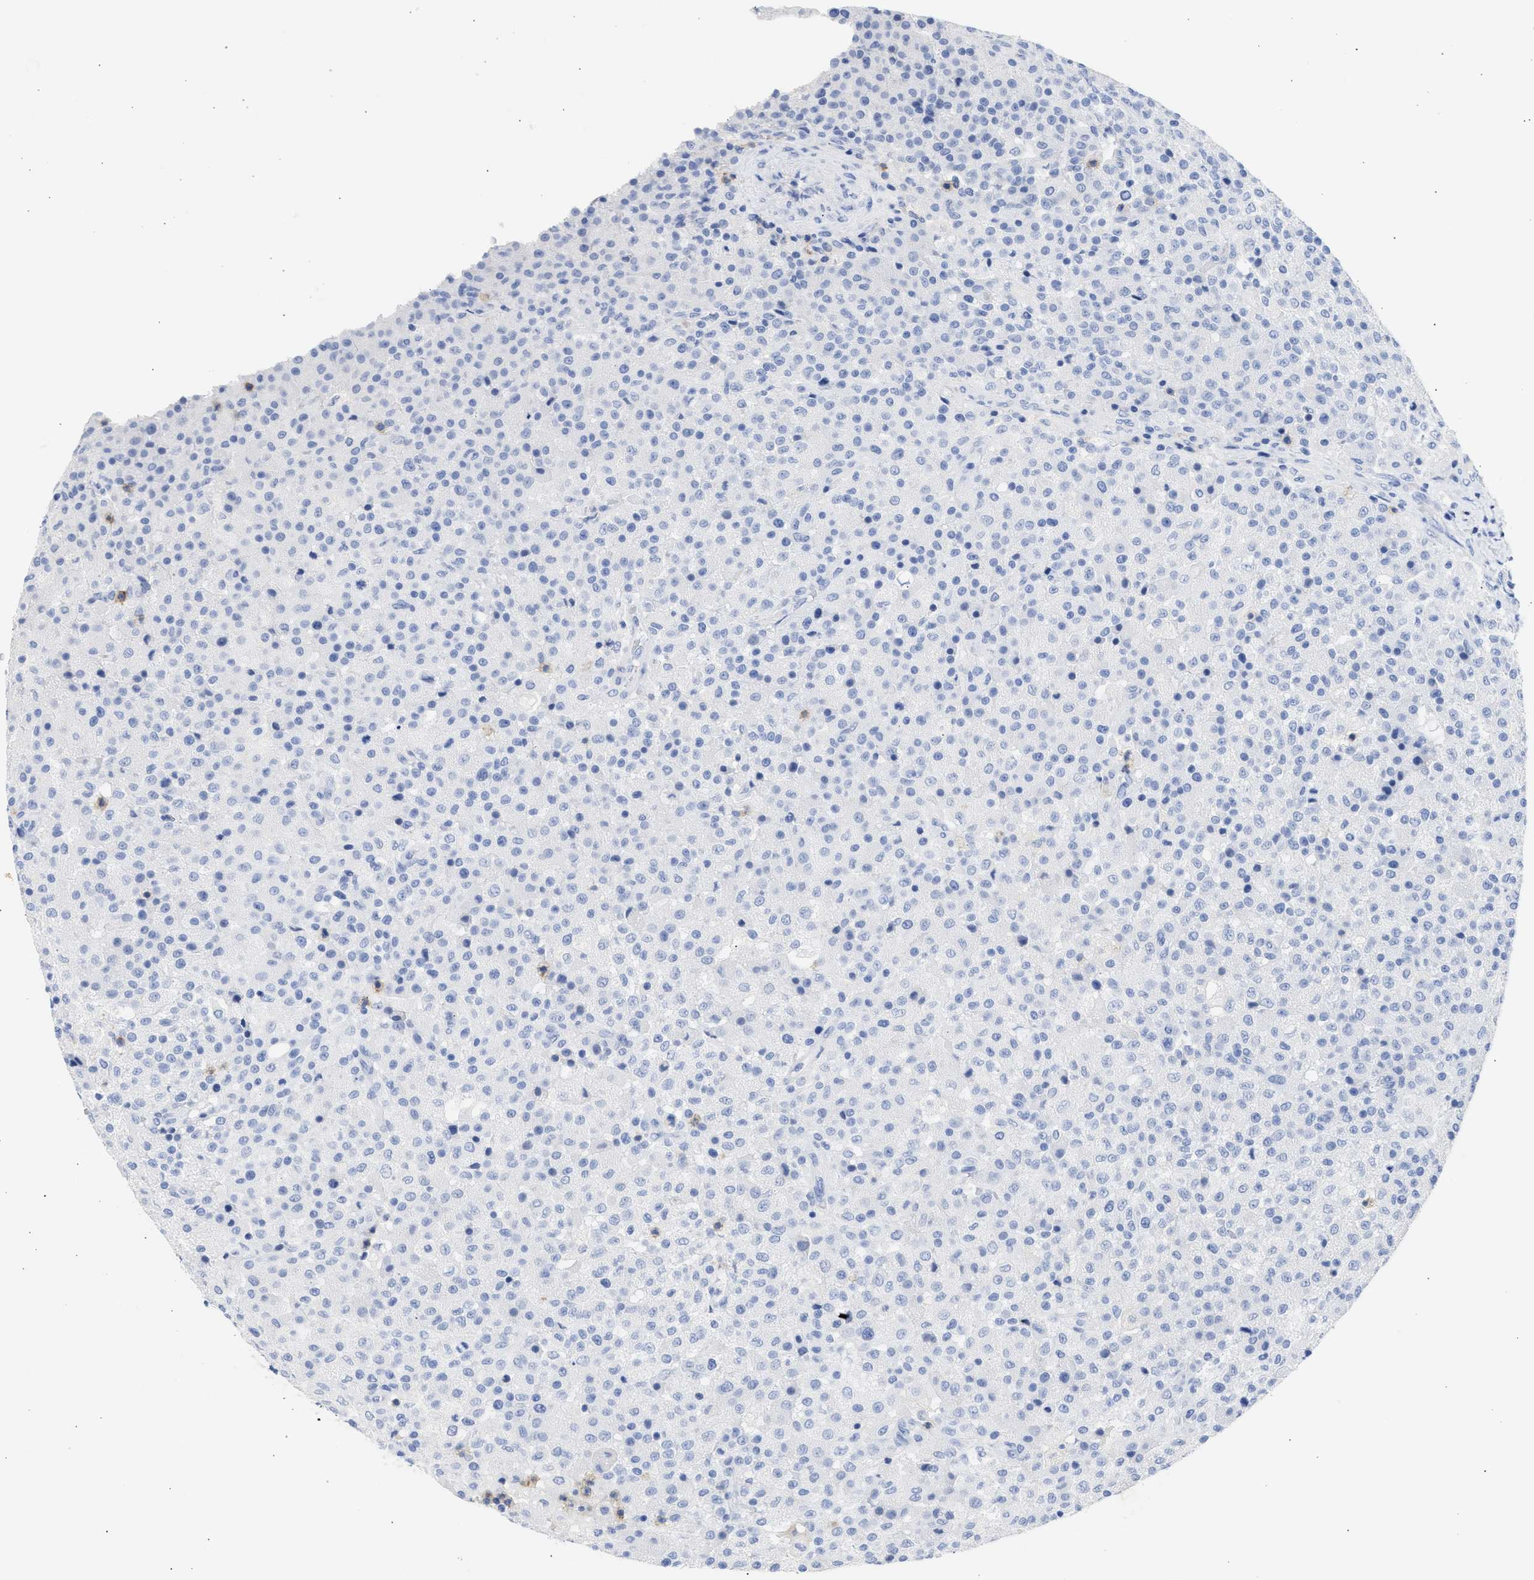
{"staining": {"intensity": "negative", "quantity": "none", "location": "none"}, "tissue": "testis cancer", "cell_type": "Tumor cells", "image_type": "cancer", "snomed": [{"axis": "morphology", "description": "Seminoma, NOS"}, {"axis": "topography", "description": "Testis"}], "caption": "The photomicrograph exhibits no significant positivity in tumor cells of testis seminoma. (DAB IHC, high magnification).", "gene": "NCAM1", "patient": {"sex": "male", "age": 59}}